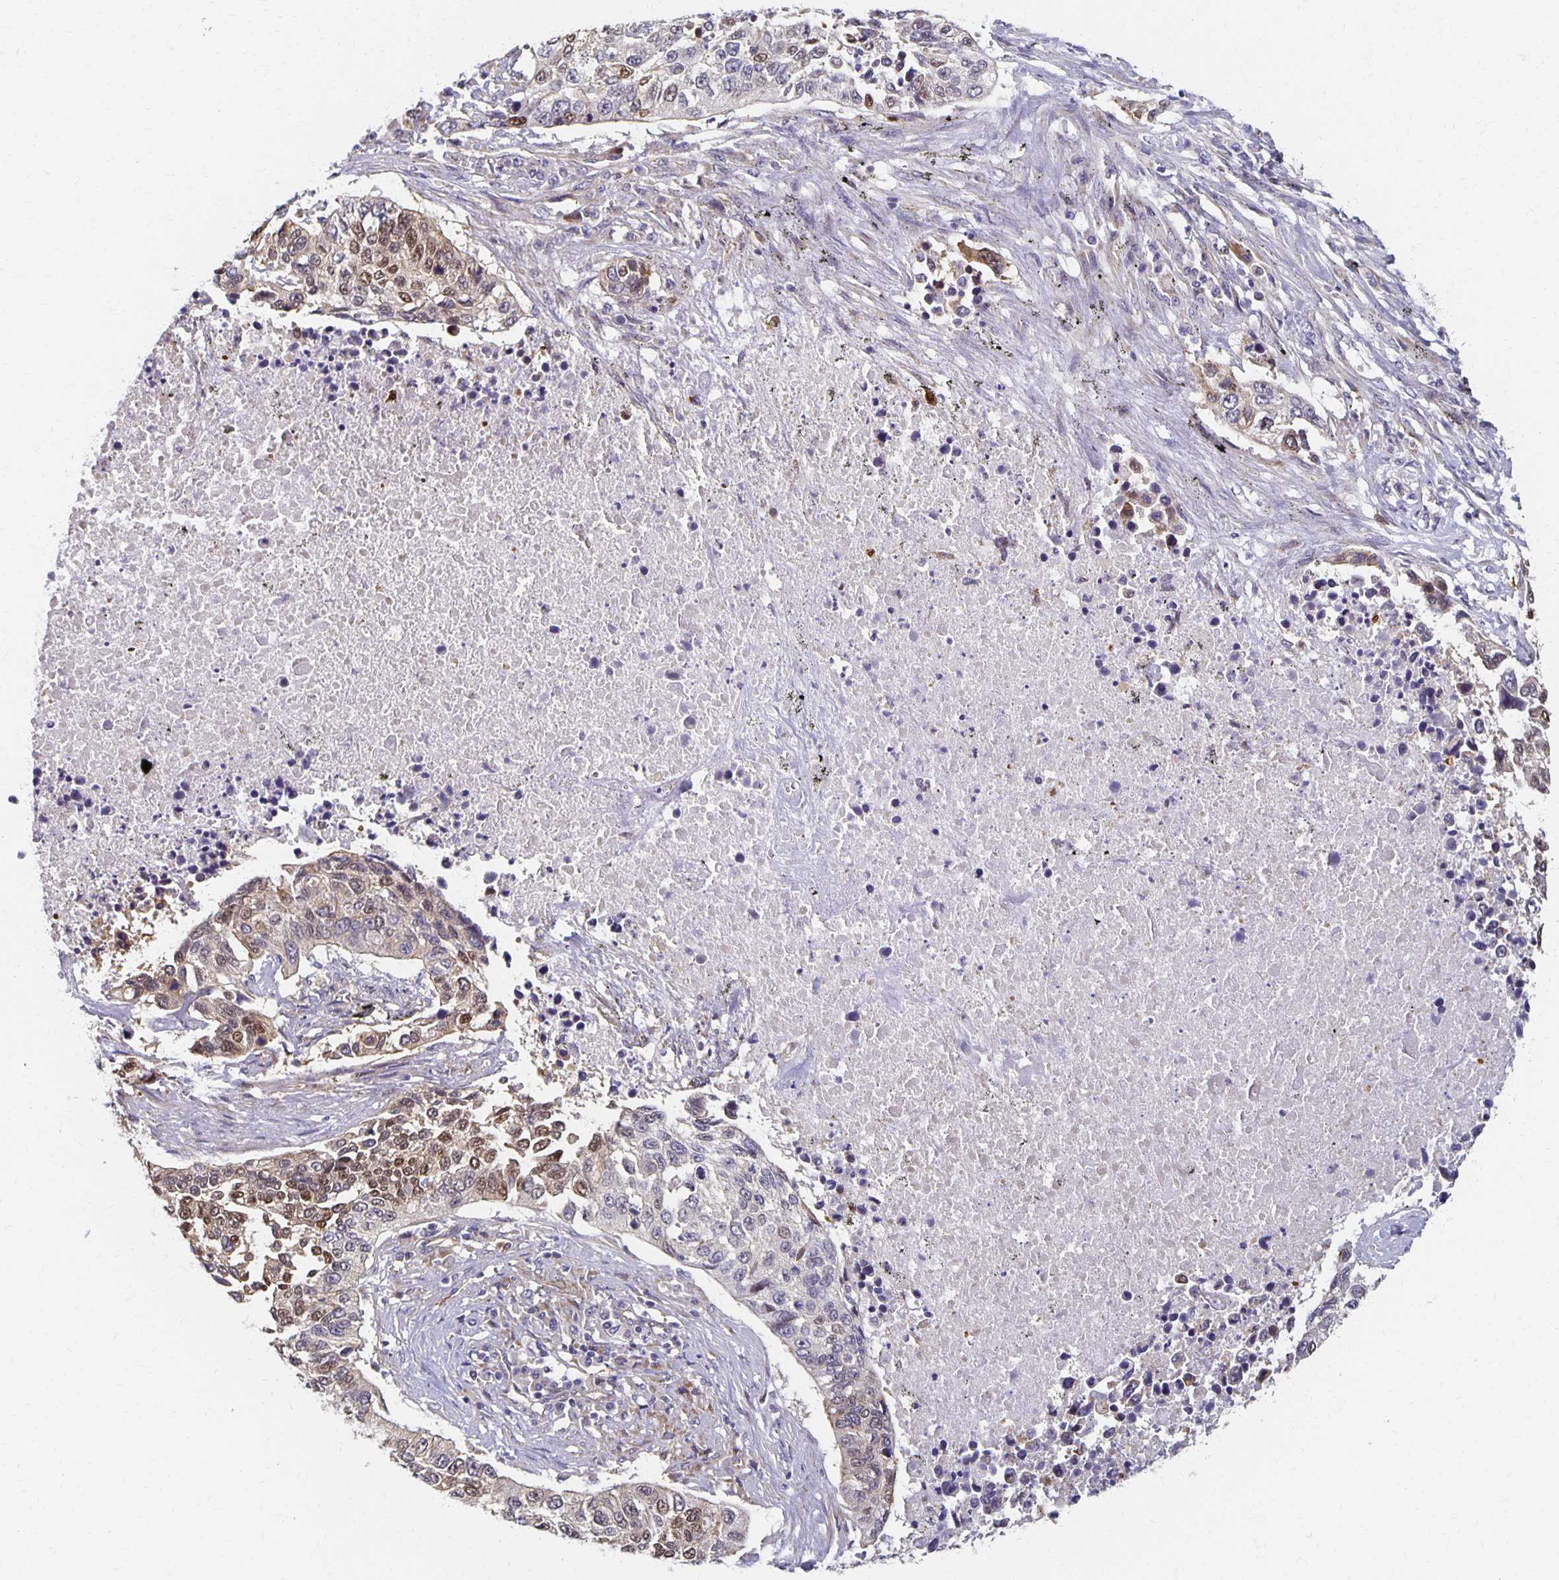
{"staining": {"intensity": "weak", "quantity": "25%-75%", "location": "cytoplasmic/membranous,nuclear"}, "tissue": "lung cancer", "cell_type": "Tumor cells", "image_type": "cancer", "snomed": [{"axis": "morphology", "description": "Squamous cell carcinoma, NOS"}, {"axis": "topography", "description": "Lung"}], "caption": "The image displays staining of squamous cell carcinoma (lung), revealing weak cytoplasmic/membranous and nuclear protein expression (brown color) within tumor cells.", "gene": "SORL1", "patient": {"sex": "male", "age": 62}}